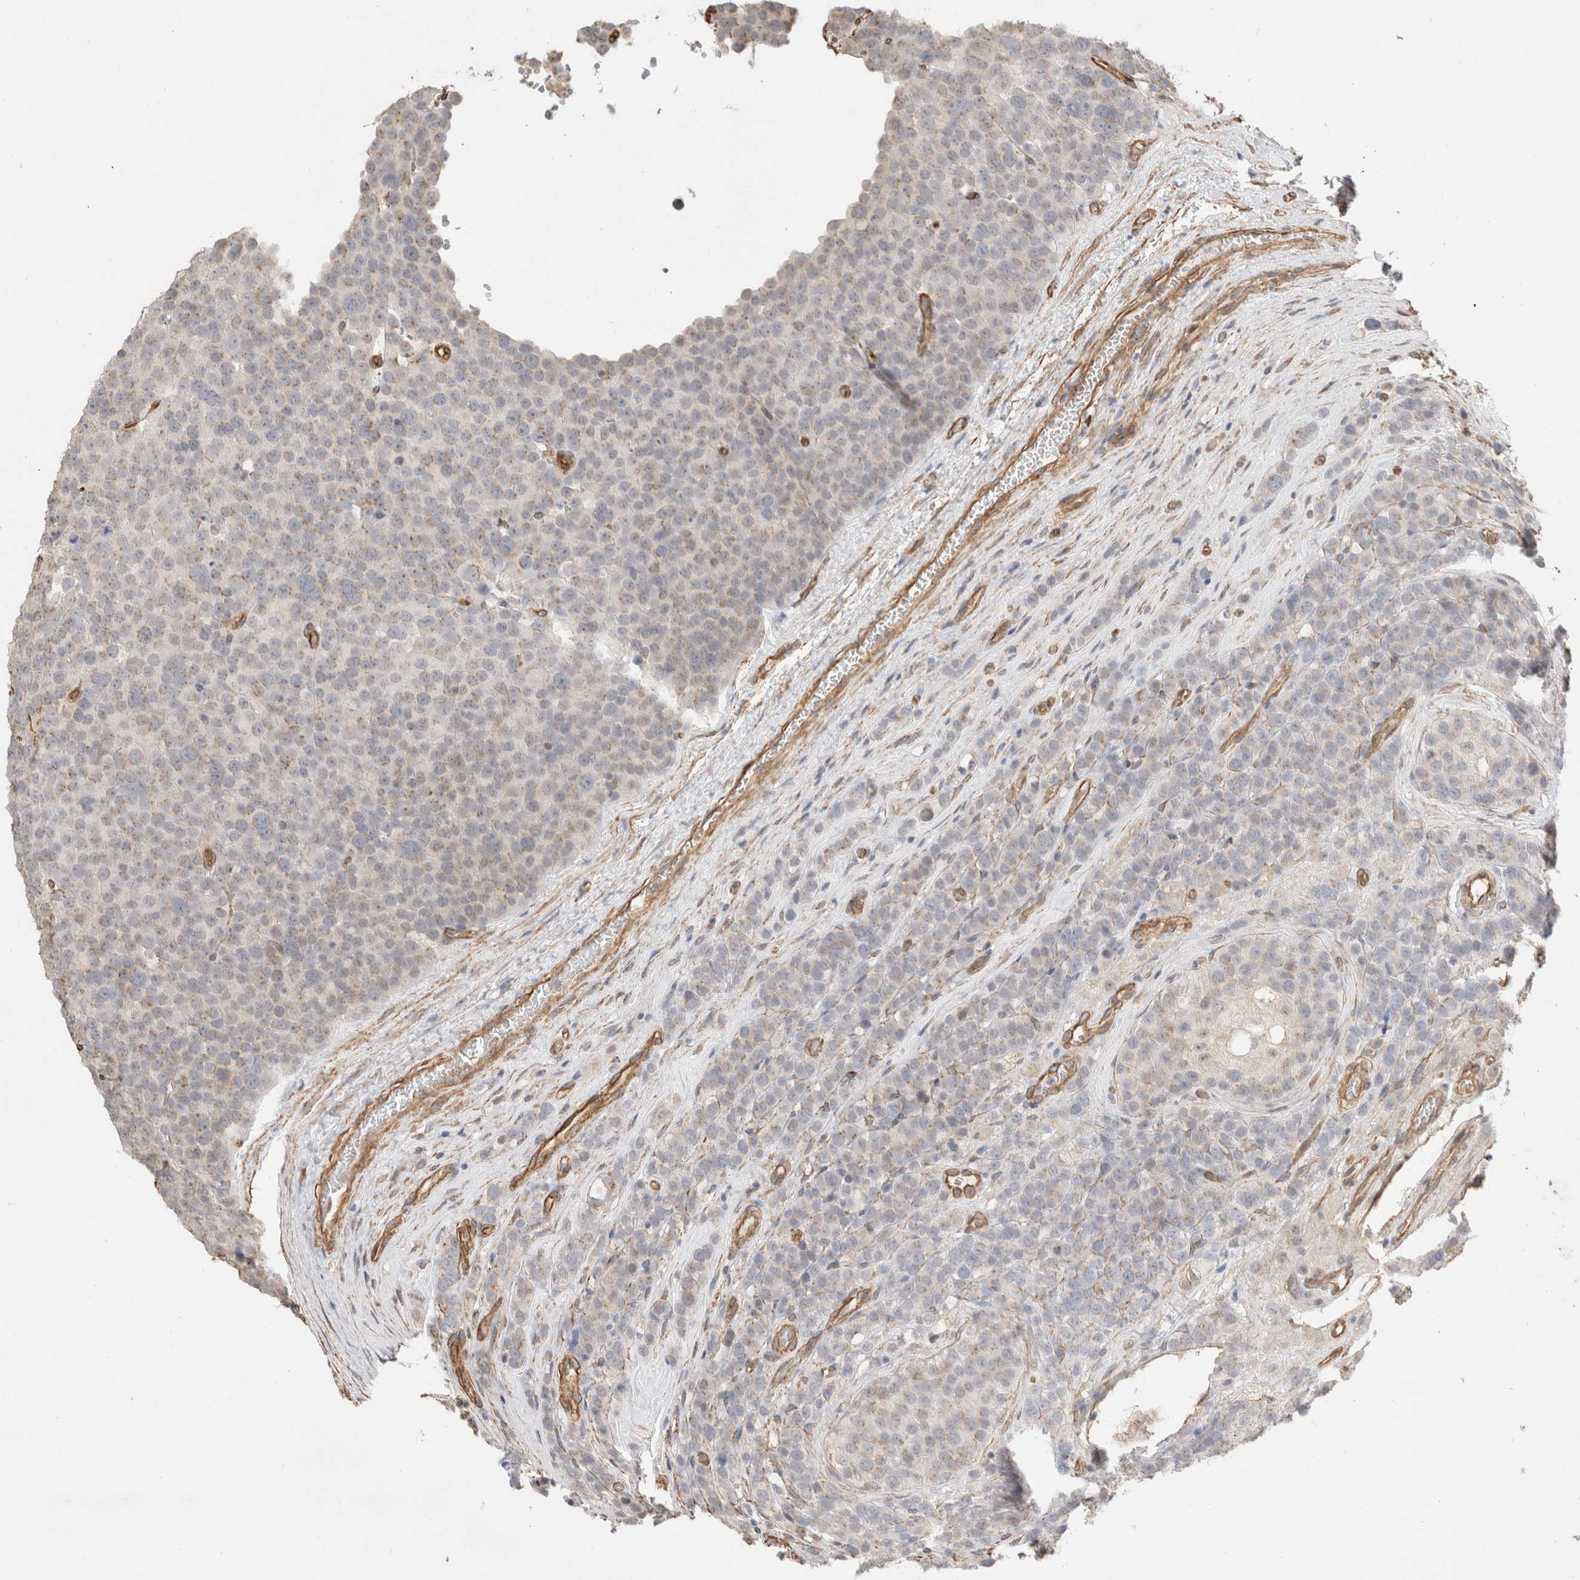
{"staining": {"intensity": "weak", "quantity": "<25%", "location": "cytoplasmic/membranous"}, "tissue": "testis cancer", "cell_type": "Tumor cells", "image_type": "cancer", "snomed": [{"axis": "morphology", "description": "Seminoma, NOS"}, {"axis": "topography", "description": "Testis"}], "caption": "The photomicrograph demonstrates no staining of tumor cells in testis cancer.", "gene": "CAAP1", "patient": {"sex": "male", "age": 71}}